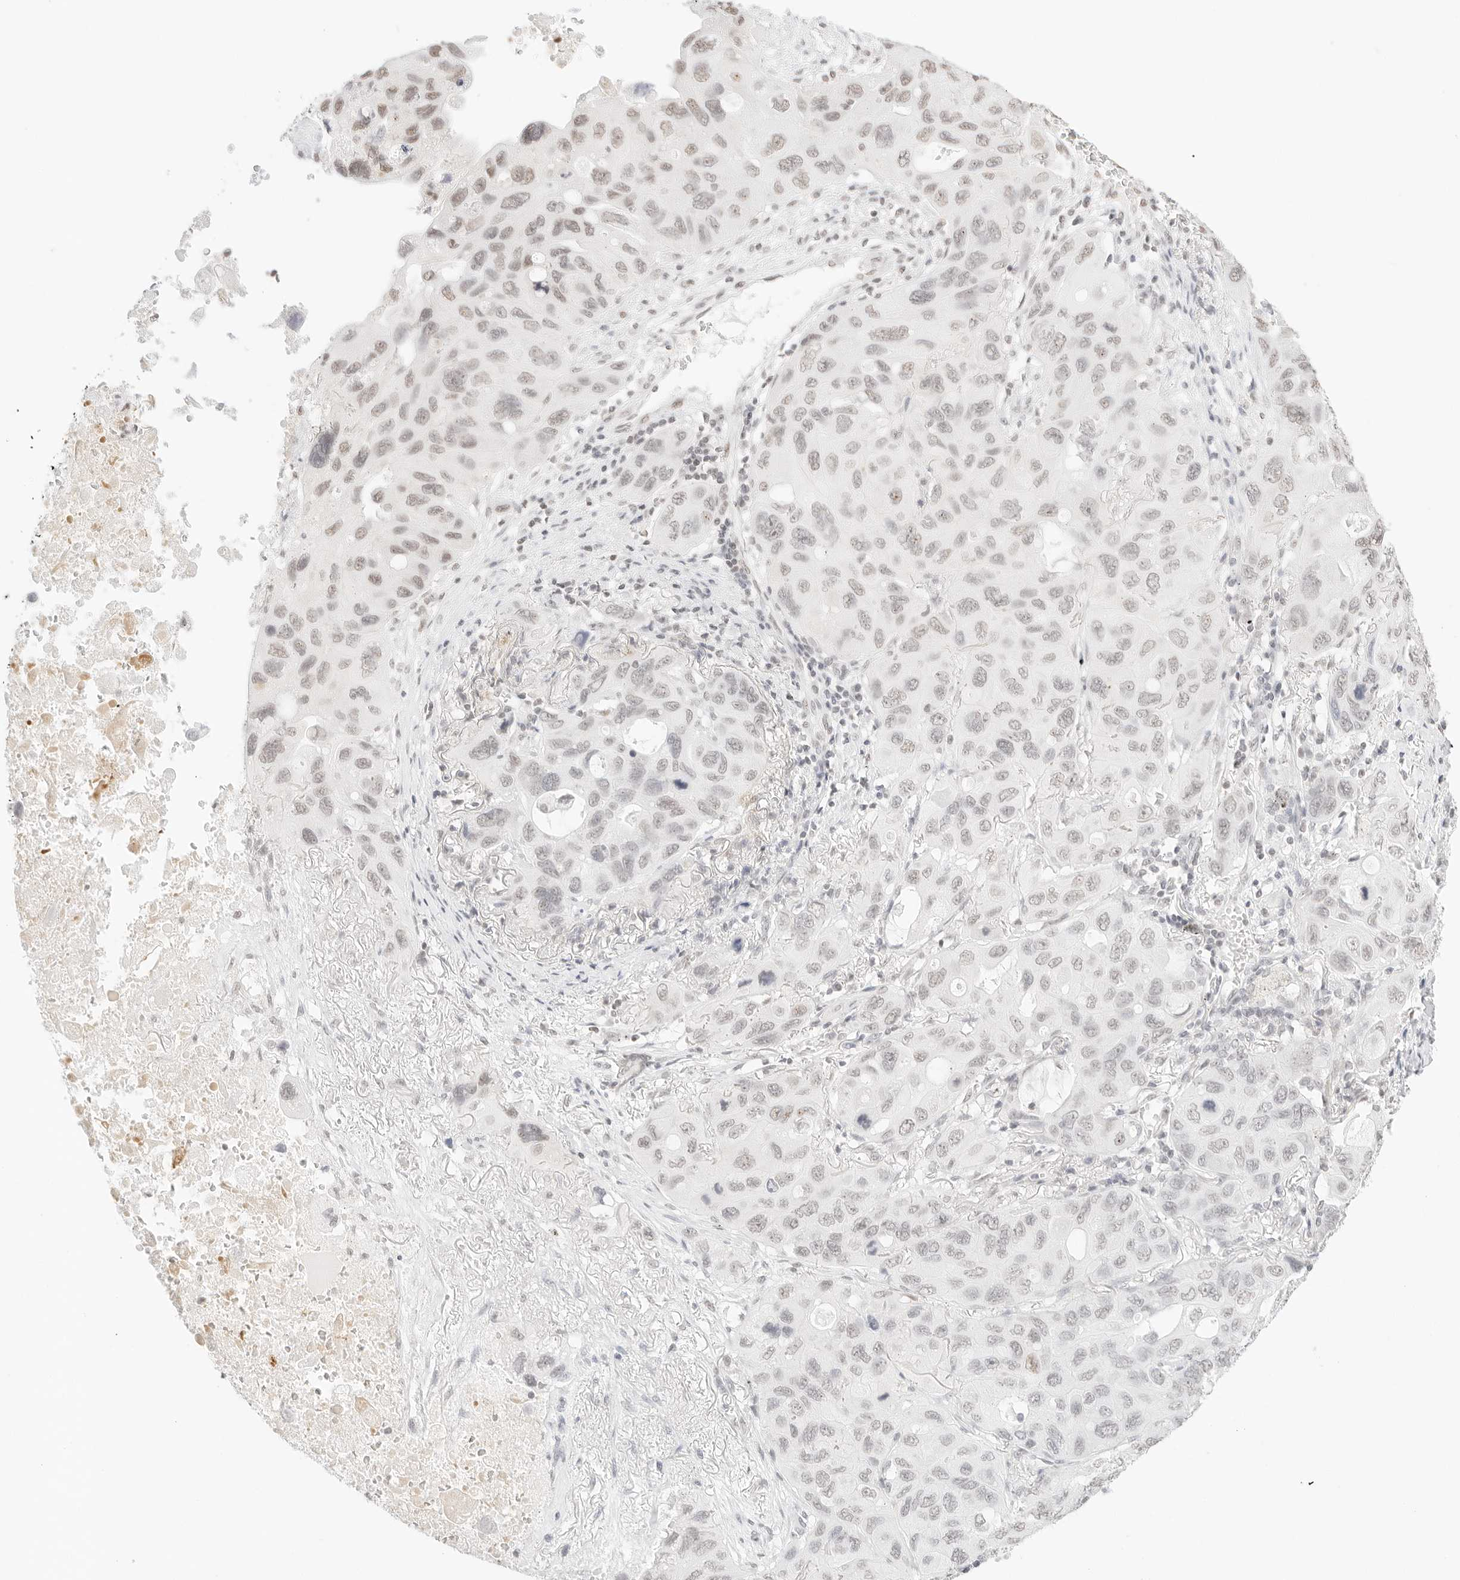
{"staining": {"intensity": "weak", "quantity": "<25%", "location": "nuclear"}, "tissue": "lung cancer", "cell_type": "Tumor cells", "image_type": "cancer", "snomed": [{"axis": "morphology", "description": "Squamous cell carcinoma, NOS"}, {"axis": "topography", "description": "Lung"}], "caption": "A high-resolution image shows IHC staining of squamous cell carcinoma (lung), which displays no significant expression in tumor cells.", "gene": "FBLN5", "patient": {"sex": "female", "age": 73}}